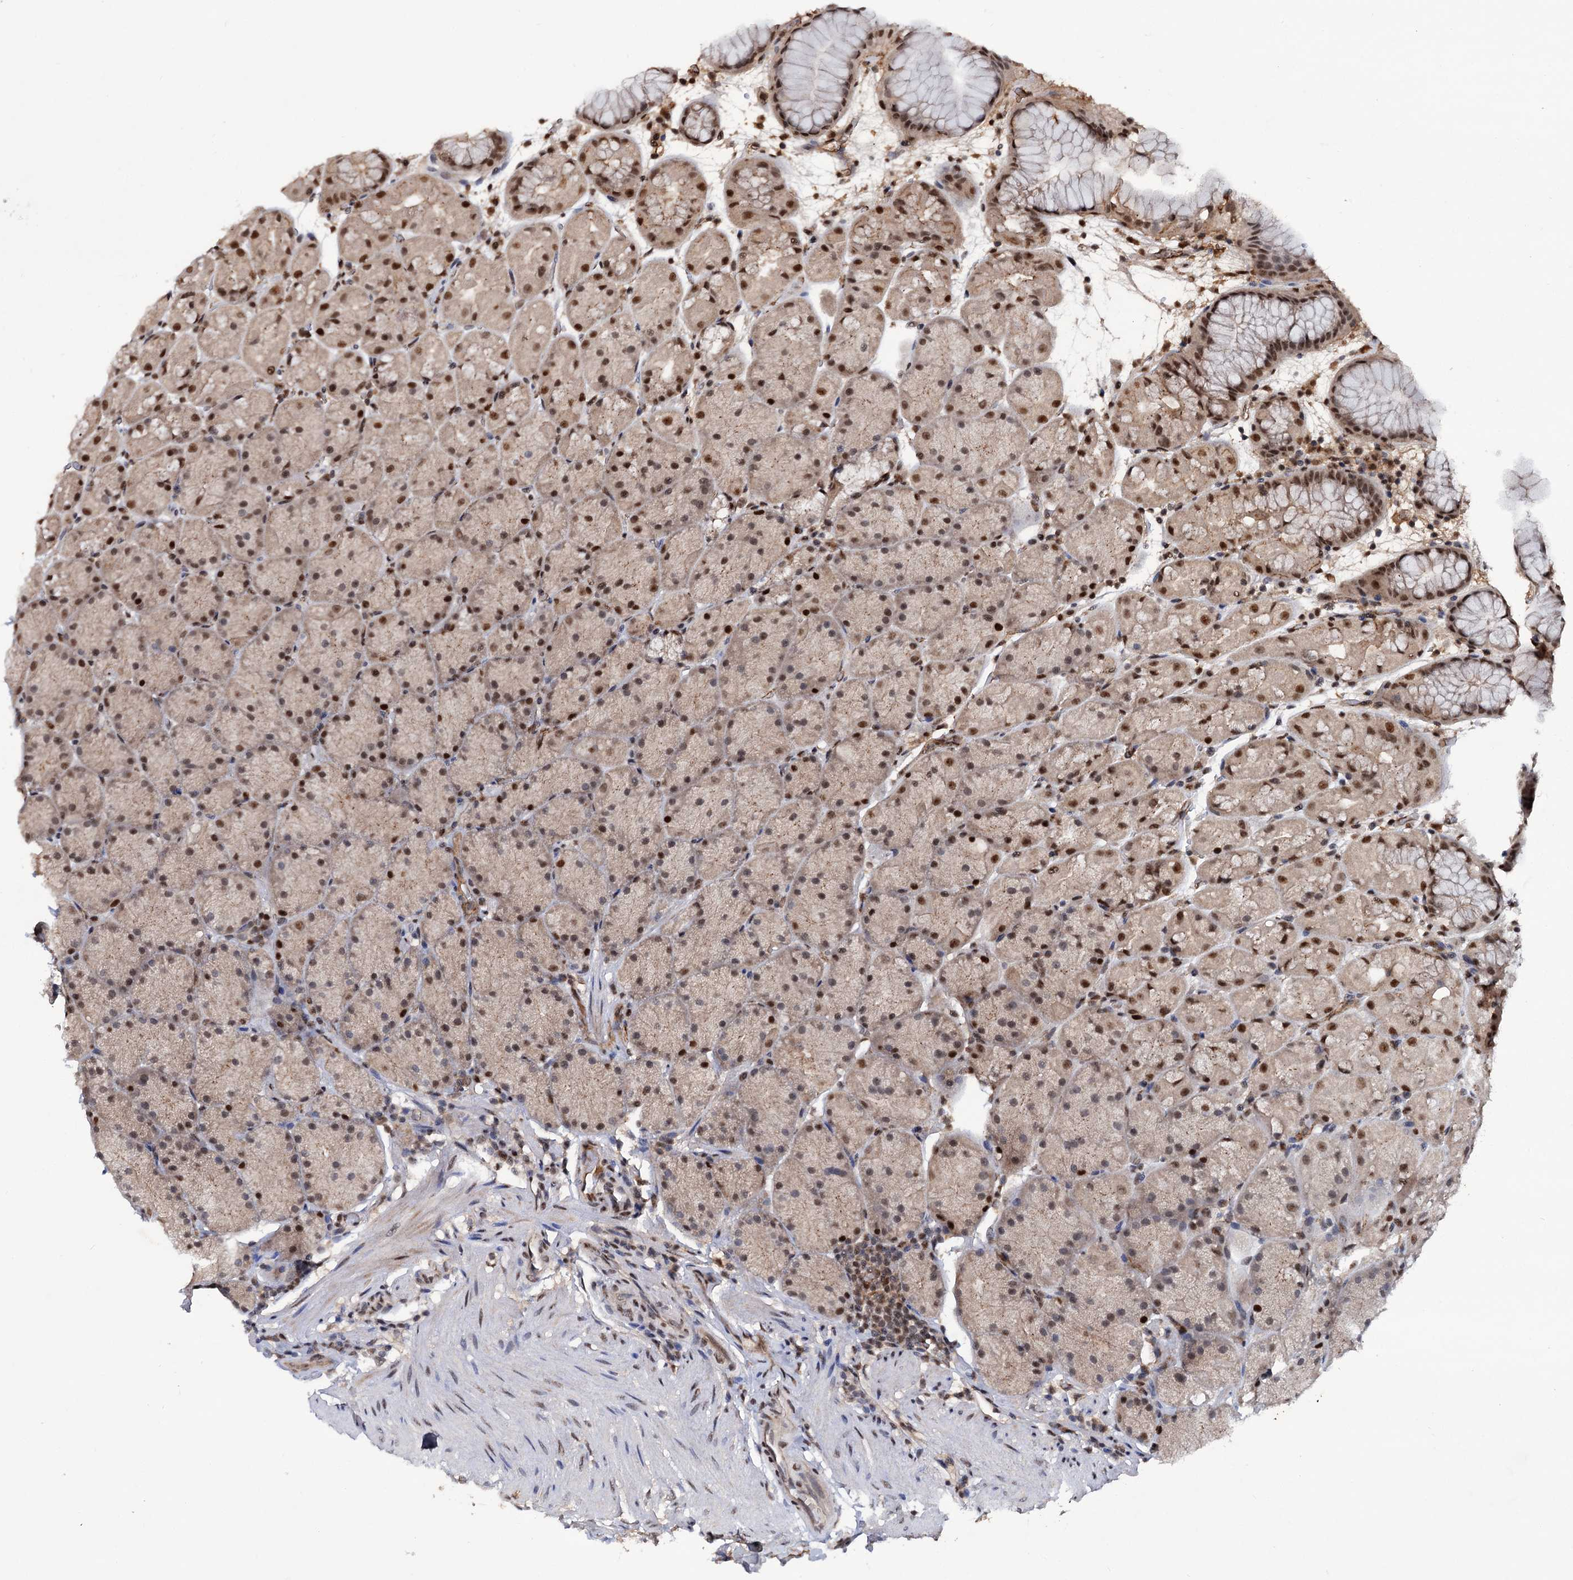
{"staining": {"intensity": "moderate", "quantity": ">75%", "location": "nuclear"}, "tissue": "stomach", "cell_type": "Glandular cells", "image_type": "normal", "snomed": [{"axis": "morphology", "description": "Normal tissue, NOS"}, {"axis": "topography", "description": "Stomach, upper"}, {"axis": "topography", "description": "Stomach, lower"}], "caption": "The histopathology image exhibits staining of benign stomach, revealing moderate nuclear protein staining (brown color) within glandular cells. (Stains: DAB (3,3'-diaminobenzidine) in brown, nuclei in blue, Microscopy: brightfield microscopy at high magnification).", "gene": "TBC1D12", "patient": {"sex": "male", "age": 67}}